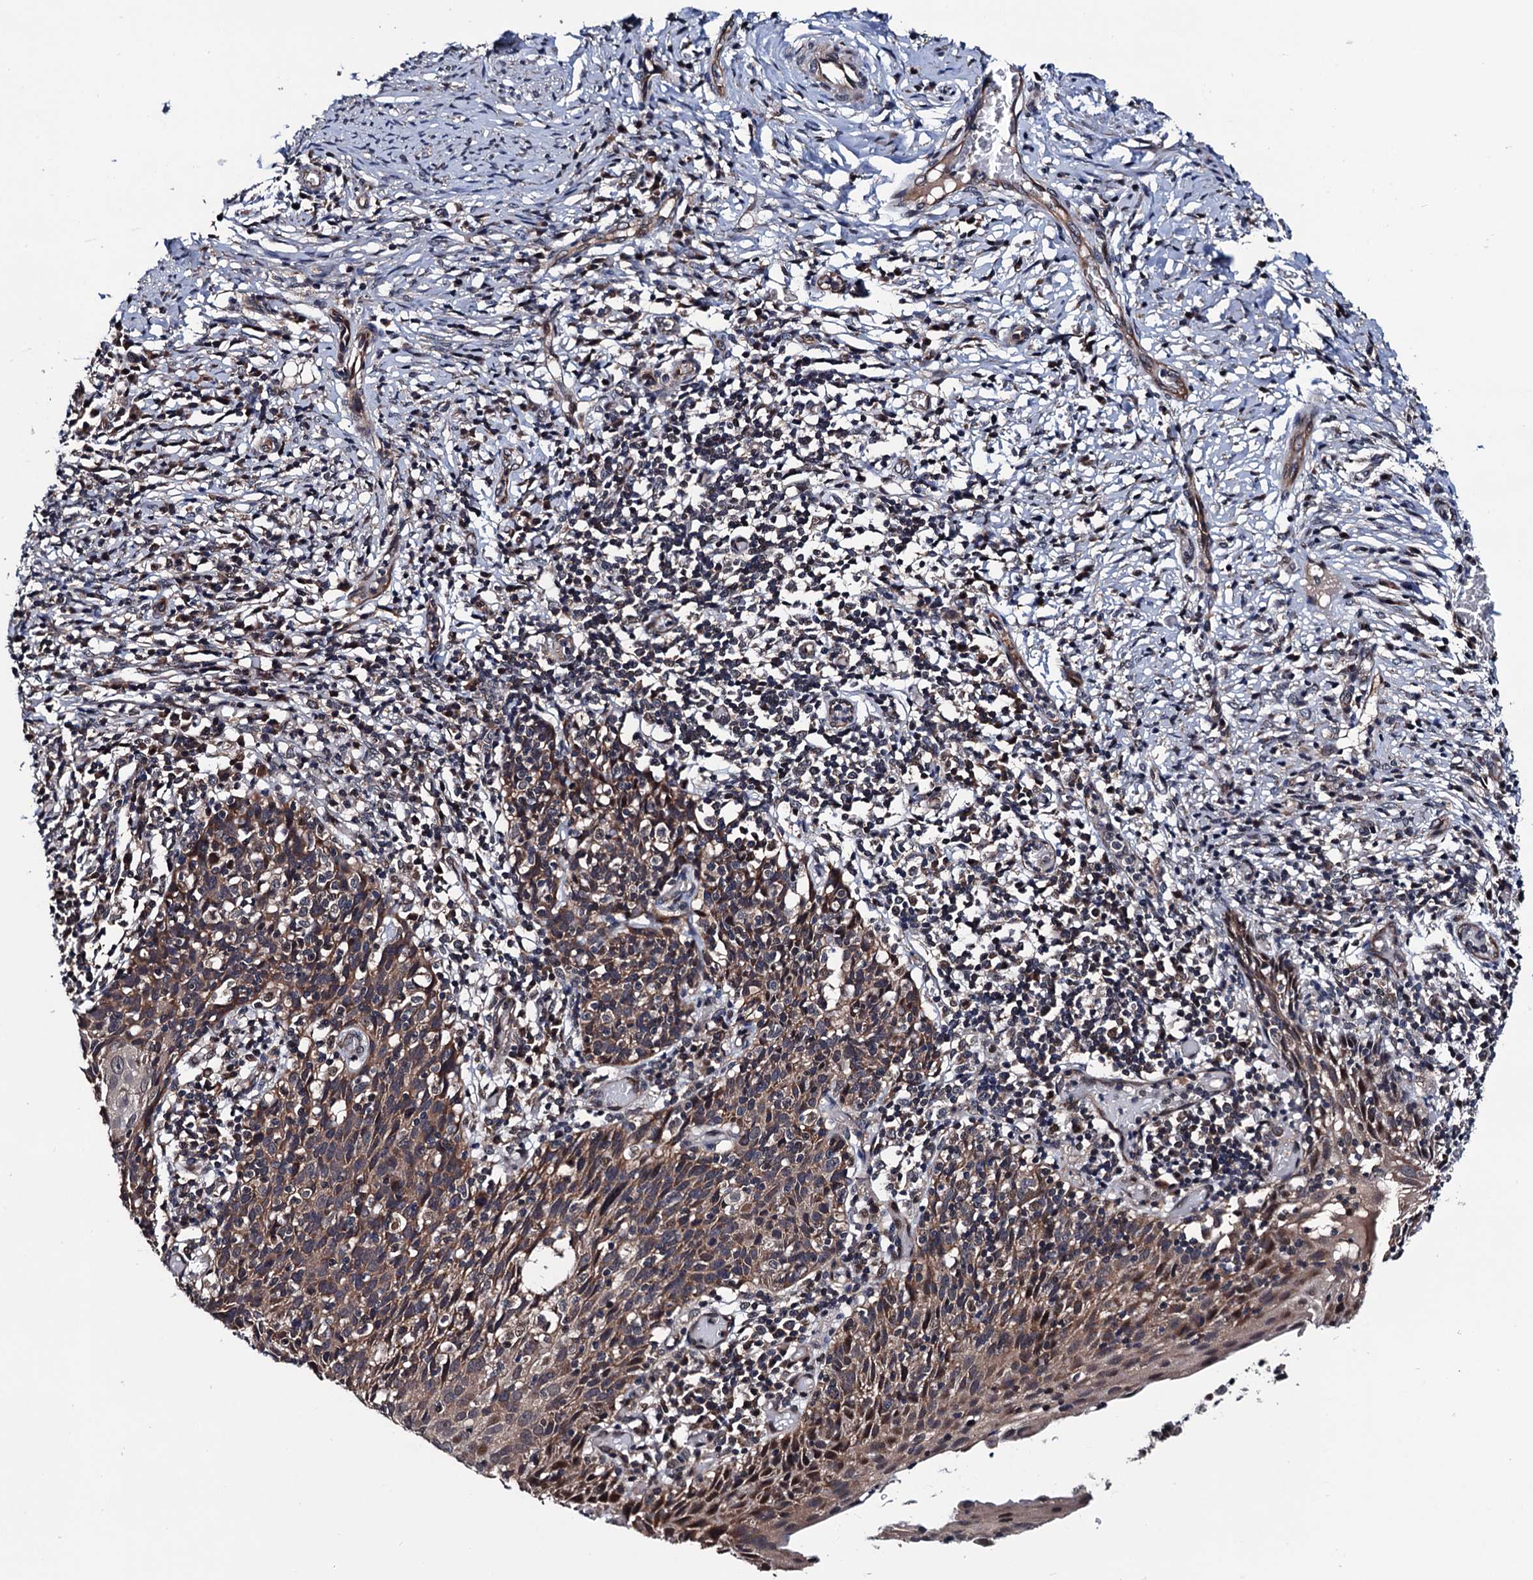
{"staining": {"intensity": "moderate", "quantity": ">75%", "location": "cytoplasmic/membranous"}, "tissue": "cervical cancer", "cell_type": "Tumor cells", "image_type": "cancer", "snomed": [{"axis": "morphology", "description": "Squamous cell carcinoma, NOS"}, {"axis": "topography", "description": "Cervix"}], "caption": "Immunohistochemistry micrograph of human cervical cancer (squamous cell carcinoma) stained for a protein (brown), which exhibits medium levels of moderate cytoplasmic/membranous positivity in about >75% of tumor cells.", "gene": "NAA16", "patient": {"sex": "female", "age": 50}}